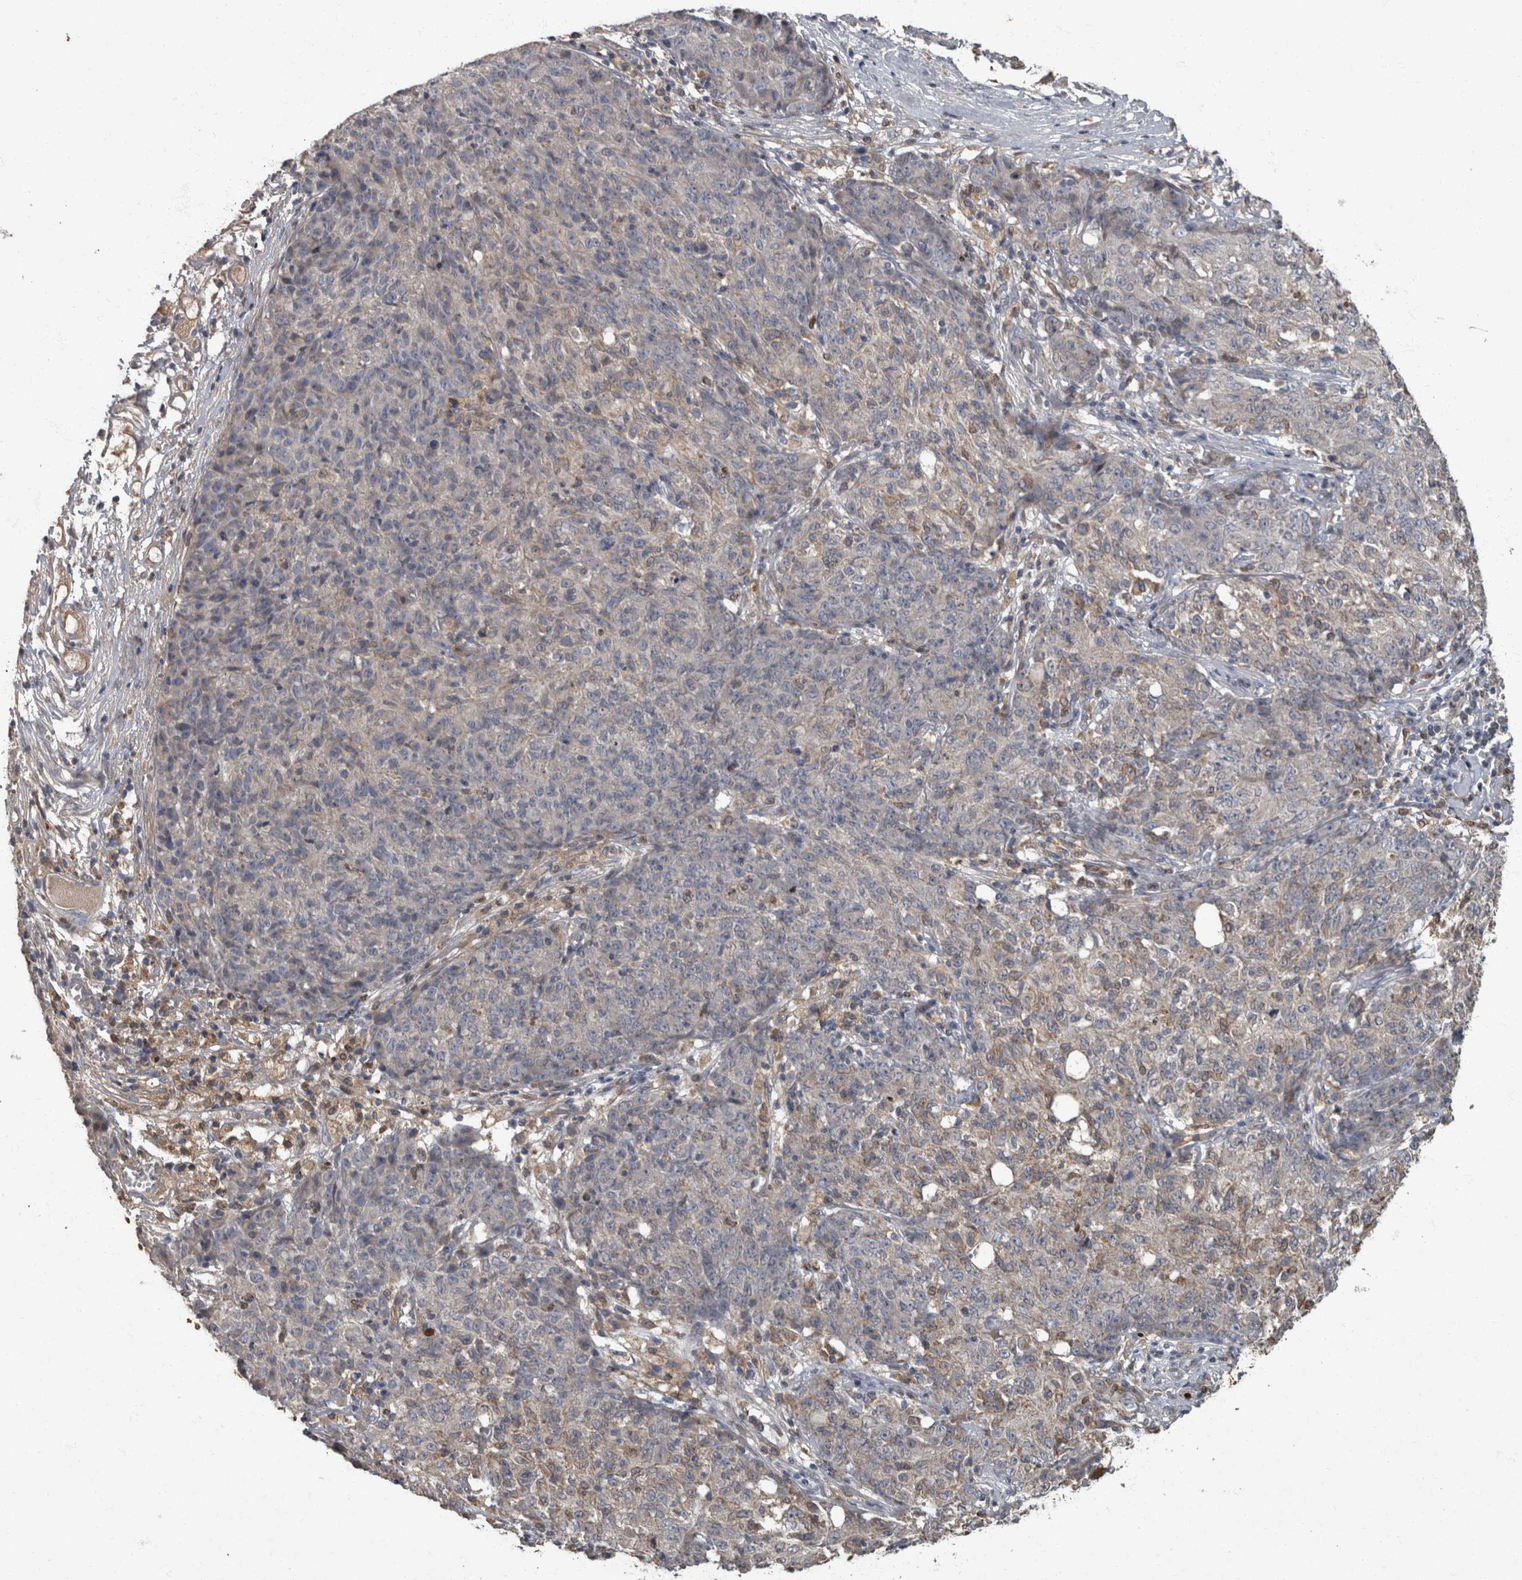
{"staining": {"intensity": "negative", "quantity": "none", "location": "none"}, "tissue": "ovarian cancer", "cell_type": "Tumor cells", "image_type": "cancer", "snomed": [{"axis": "morphology", "description": "Carcinoma, endometroid"}, {"axis": "topography", "description": "Ovary"}], "caption": "Immunohistochemical staining of human ovarian endometroid carcinoma shows no significant staining in tumor cells. (DAB immunohistochemistry (IHC), high magnification).", "gene": "PPP1R3C", "patient": {"sex": "female", "age": 42}}